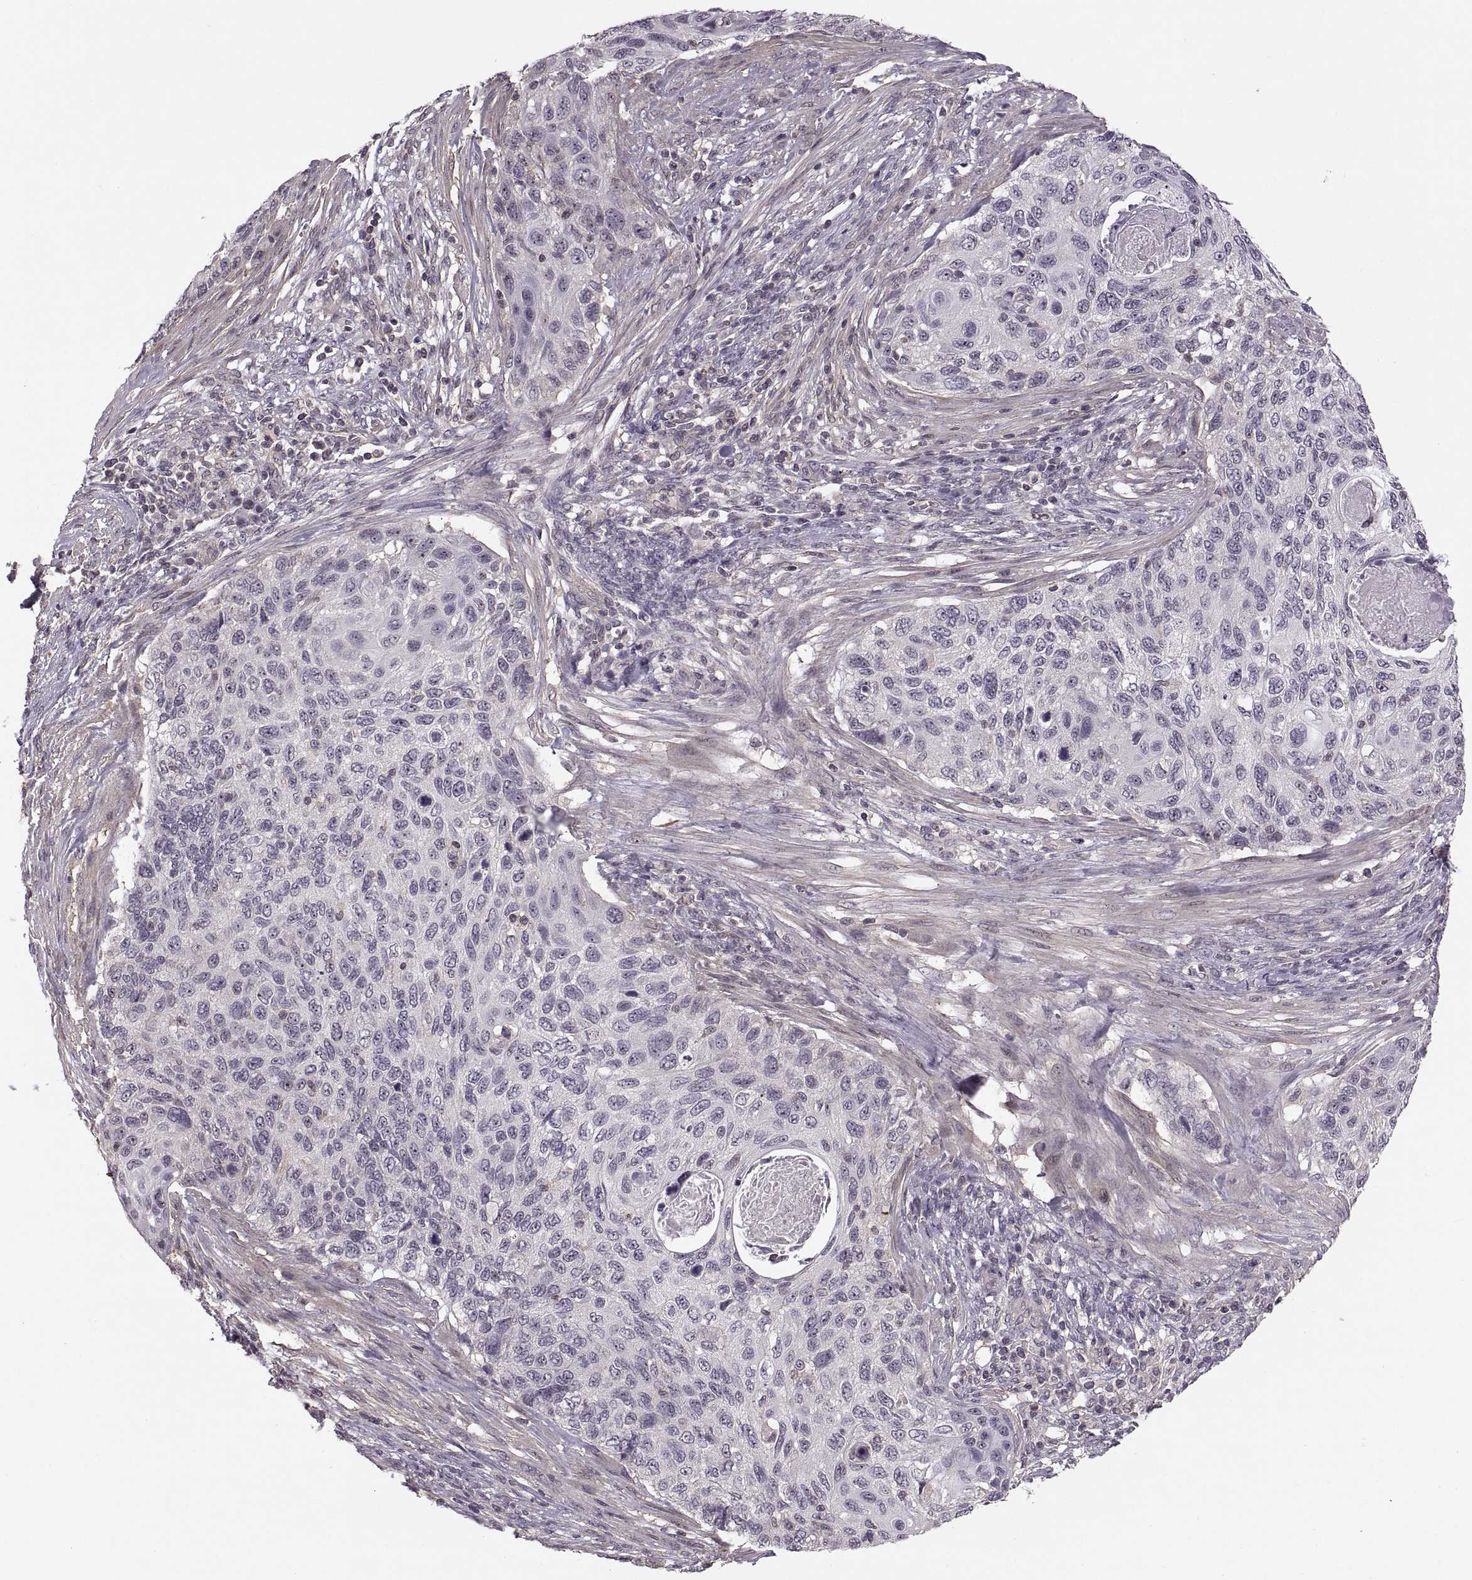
{"staining": {"intensity": "negative", "quantity": "none", "location": "none"}, "tissue": "cervical cancer", "cell_type": "Tumor cells", "image_type": "cancer", "snomed": [{"axis": "morphology", "description": "Squamous cell carcinoma, NOS"}, {"axis": "topography", "description": "Cervix"}], "caption": "Immunohistochemistry photomicrograph of squamous cell carcinoma (cervical) stained for a protein (brown), which reveals no staining in tumor cells.", "gene": "LUZP2", "patient": {"sex": "female", "age": 70}}